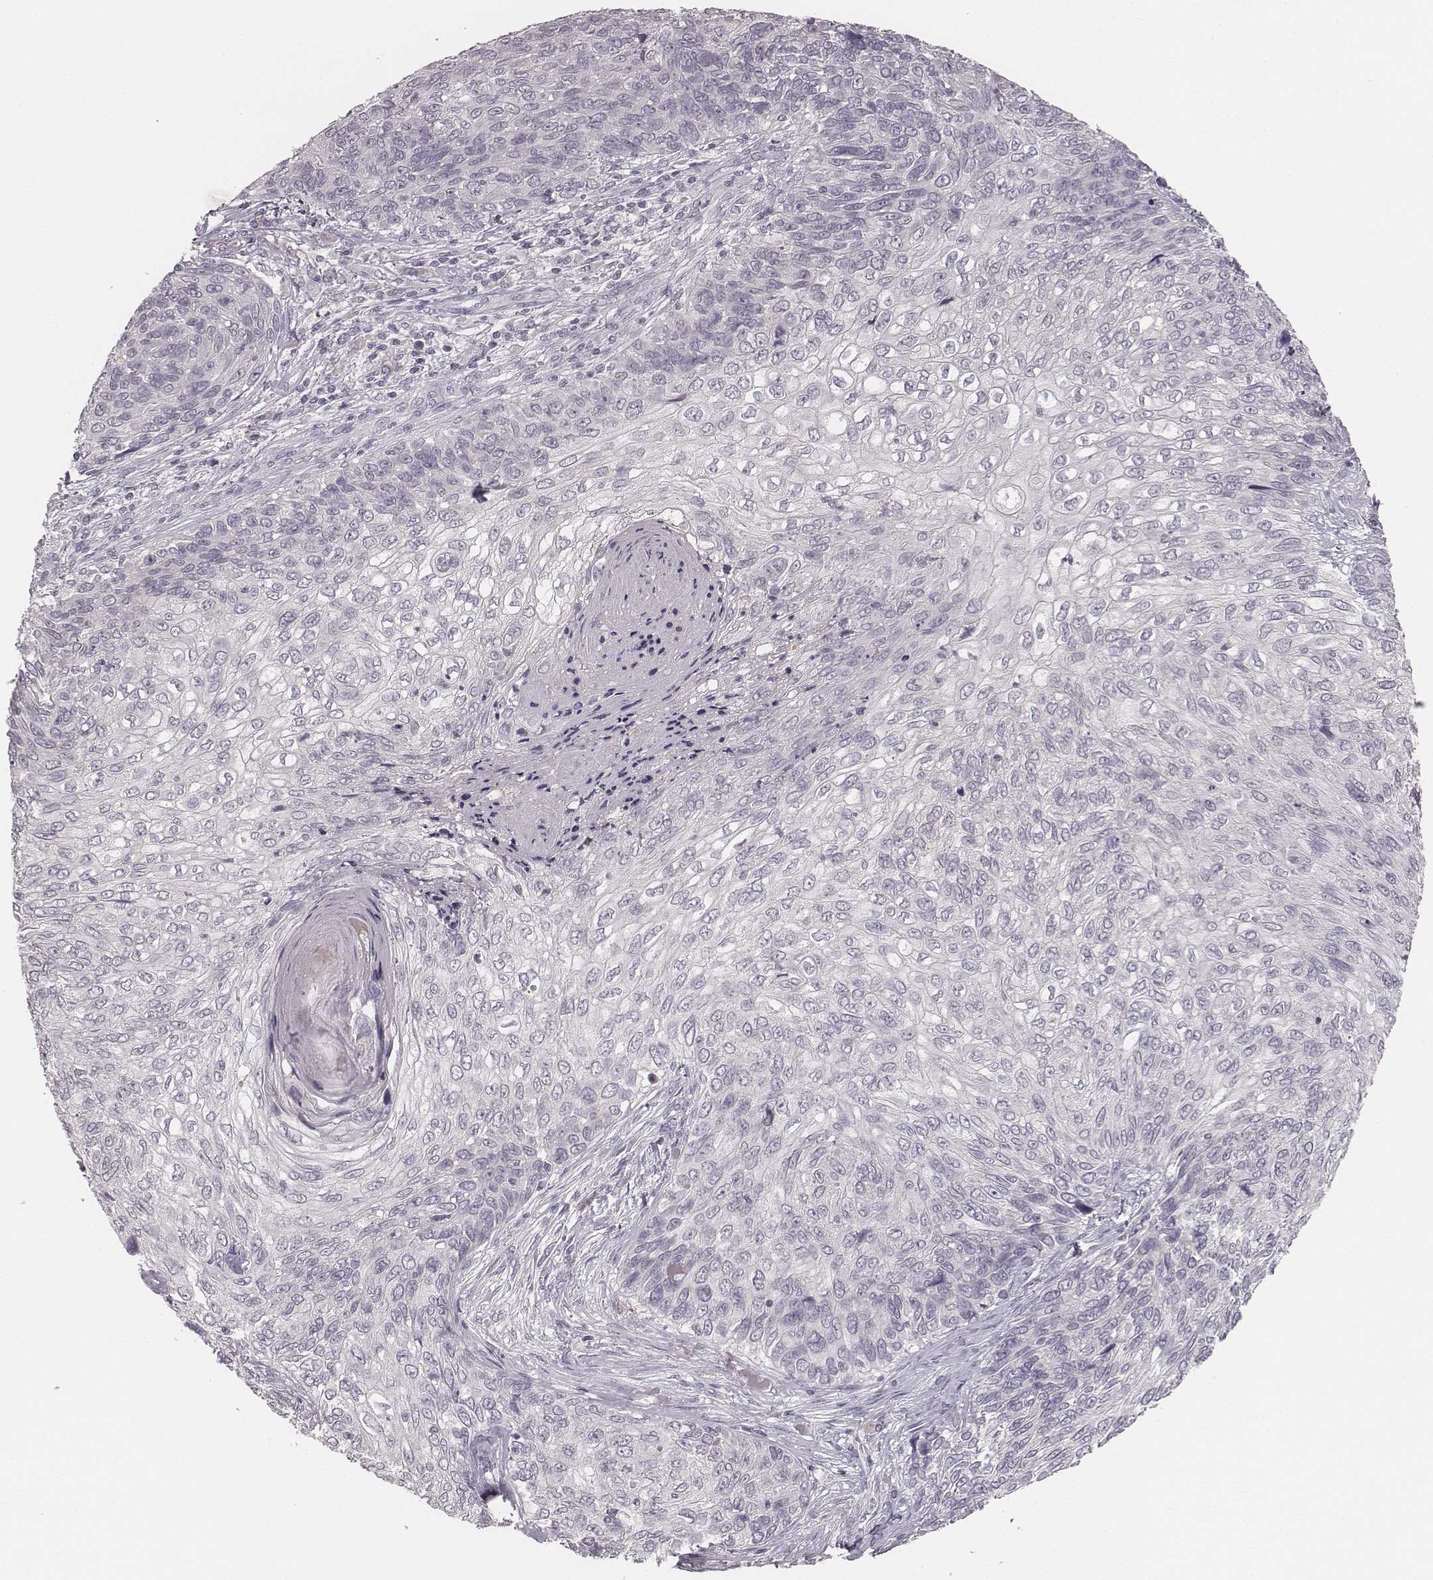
{"staining": {"intensity": "negative", "quantity": "none", "location": "none"}, "tissue": "skin cancer", "cell_type": "Tumor cells", "image_type": "cancer", "snomed": [{"axis": "morphology", "description": "Squamous cell carcinoma, NOS"}, {"axis": "topography", "description": "Skin"}], "caption": "The immunohistochemistry (IHC) micrograph has no significant staining in tumor cells of skin cancer (squamous cell carcinoma) tissue. (Immunohistochemistry (ihc), brightfield microscopy, high magnification).", "gene": "LY6K", "patient": {"sex": "male", "age": 92}}